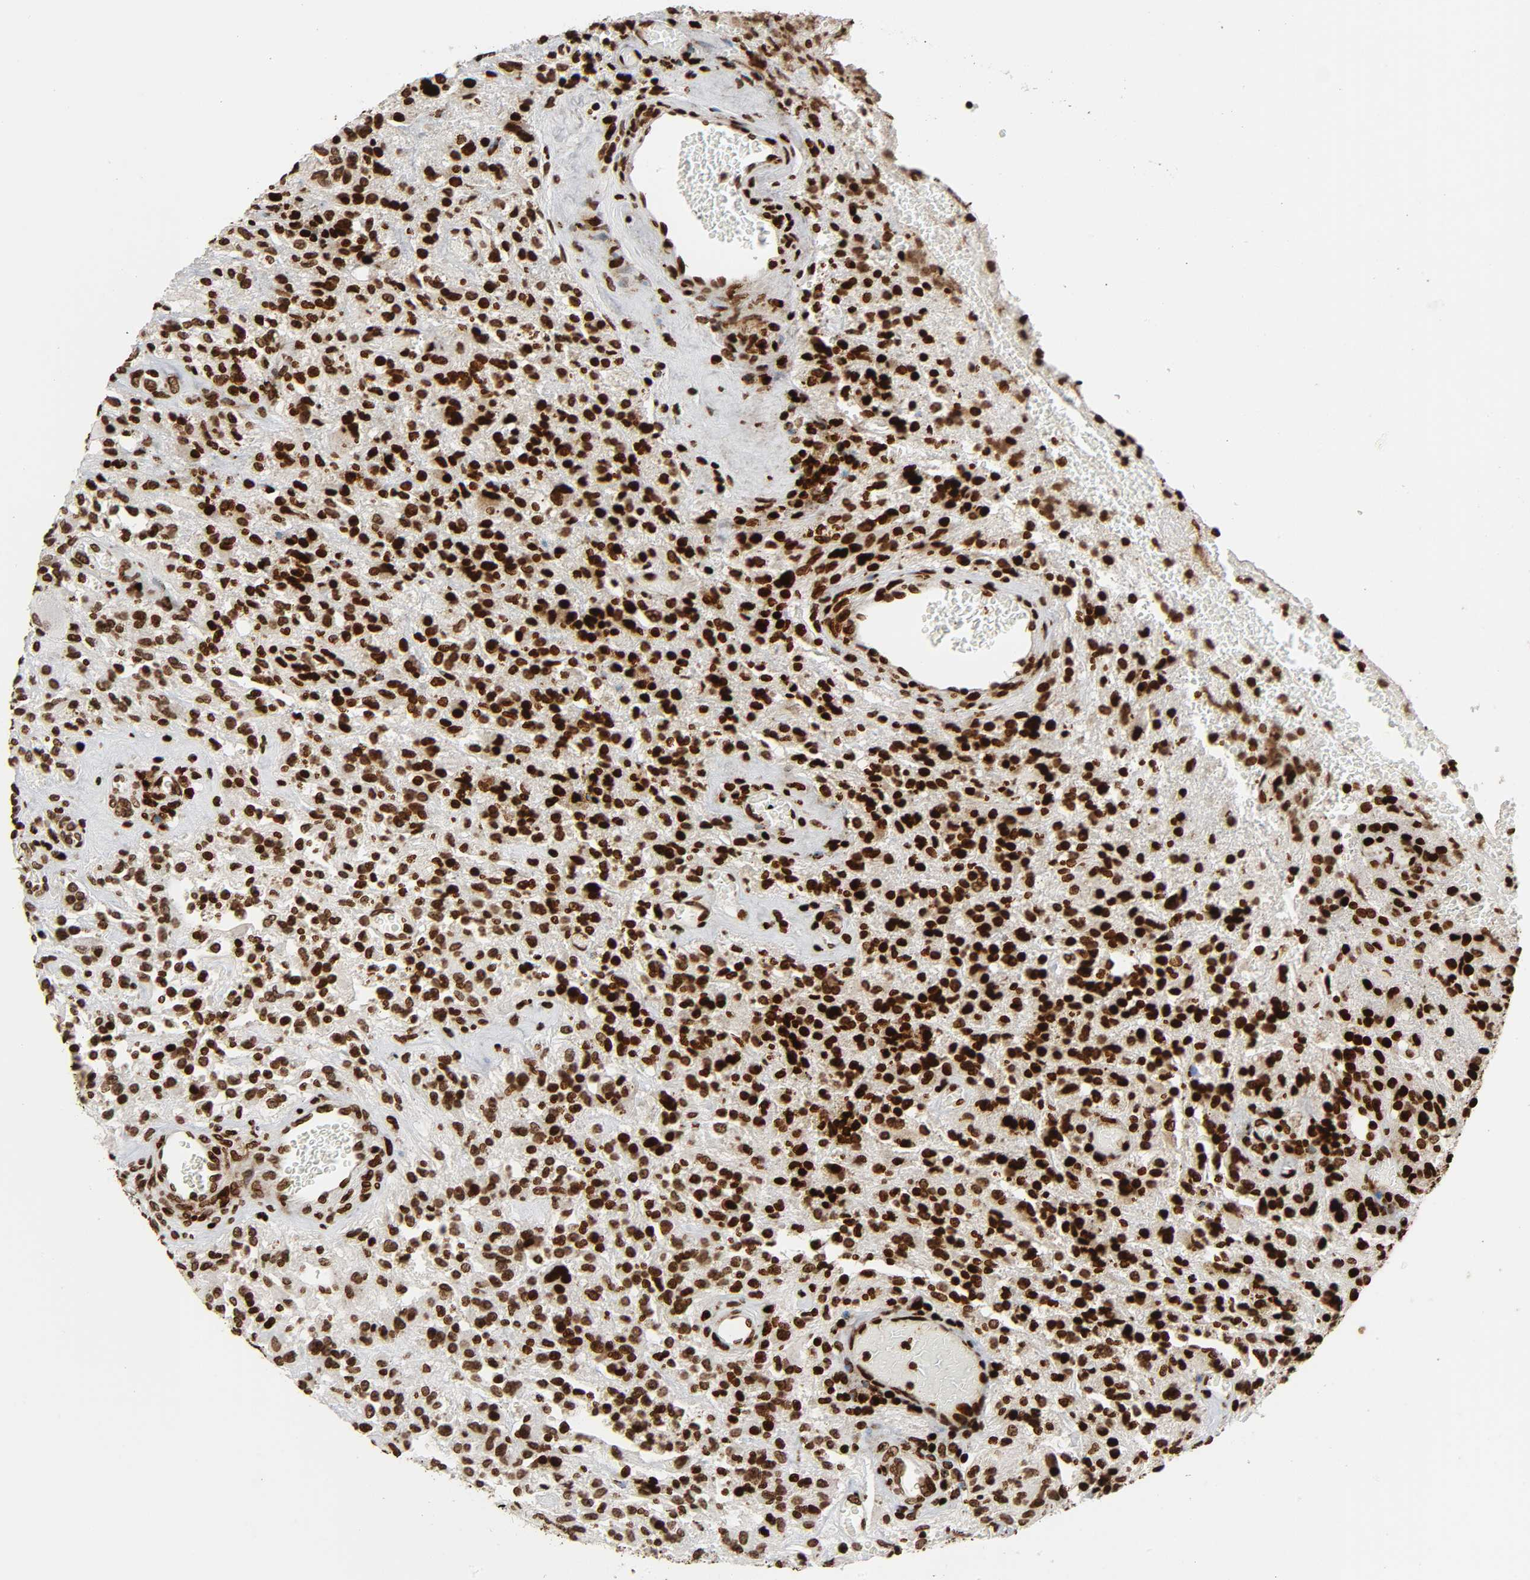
{"staining": {"intensity": "strong", "quantity": ">75%", "location": "nuclear"}, "tissue": "glioma", "cell_type": "Tumor cells", "image_type": "cancer", "snomed": [{"axis": "morphology", "description": "Normal tissue, NOS"}, {"axis": "morphology", "description": "Glioma, malignant, High grade"}, {"axis": "topography", "description": "Cerebral cortex"}], "caption": "Strong nuclear protein positivity is appreciated in about >75% of tumor cells in glioma.", "gene": "RXRA", "patient": {"sex": "male", "age": 56}}